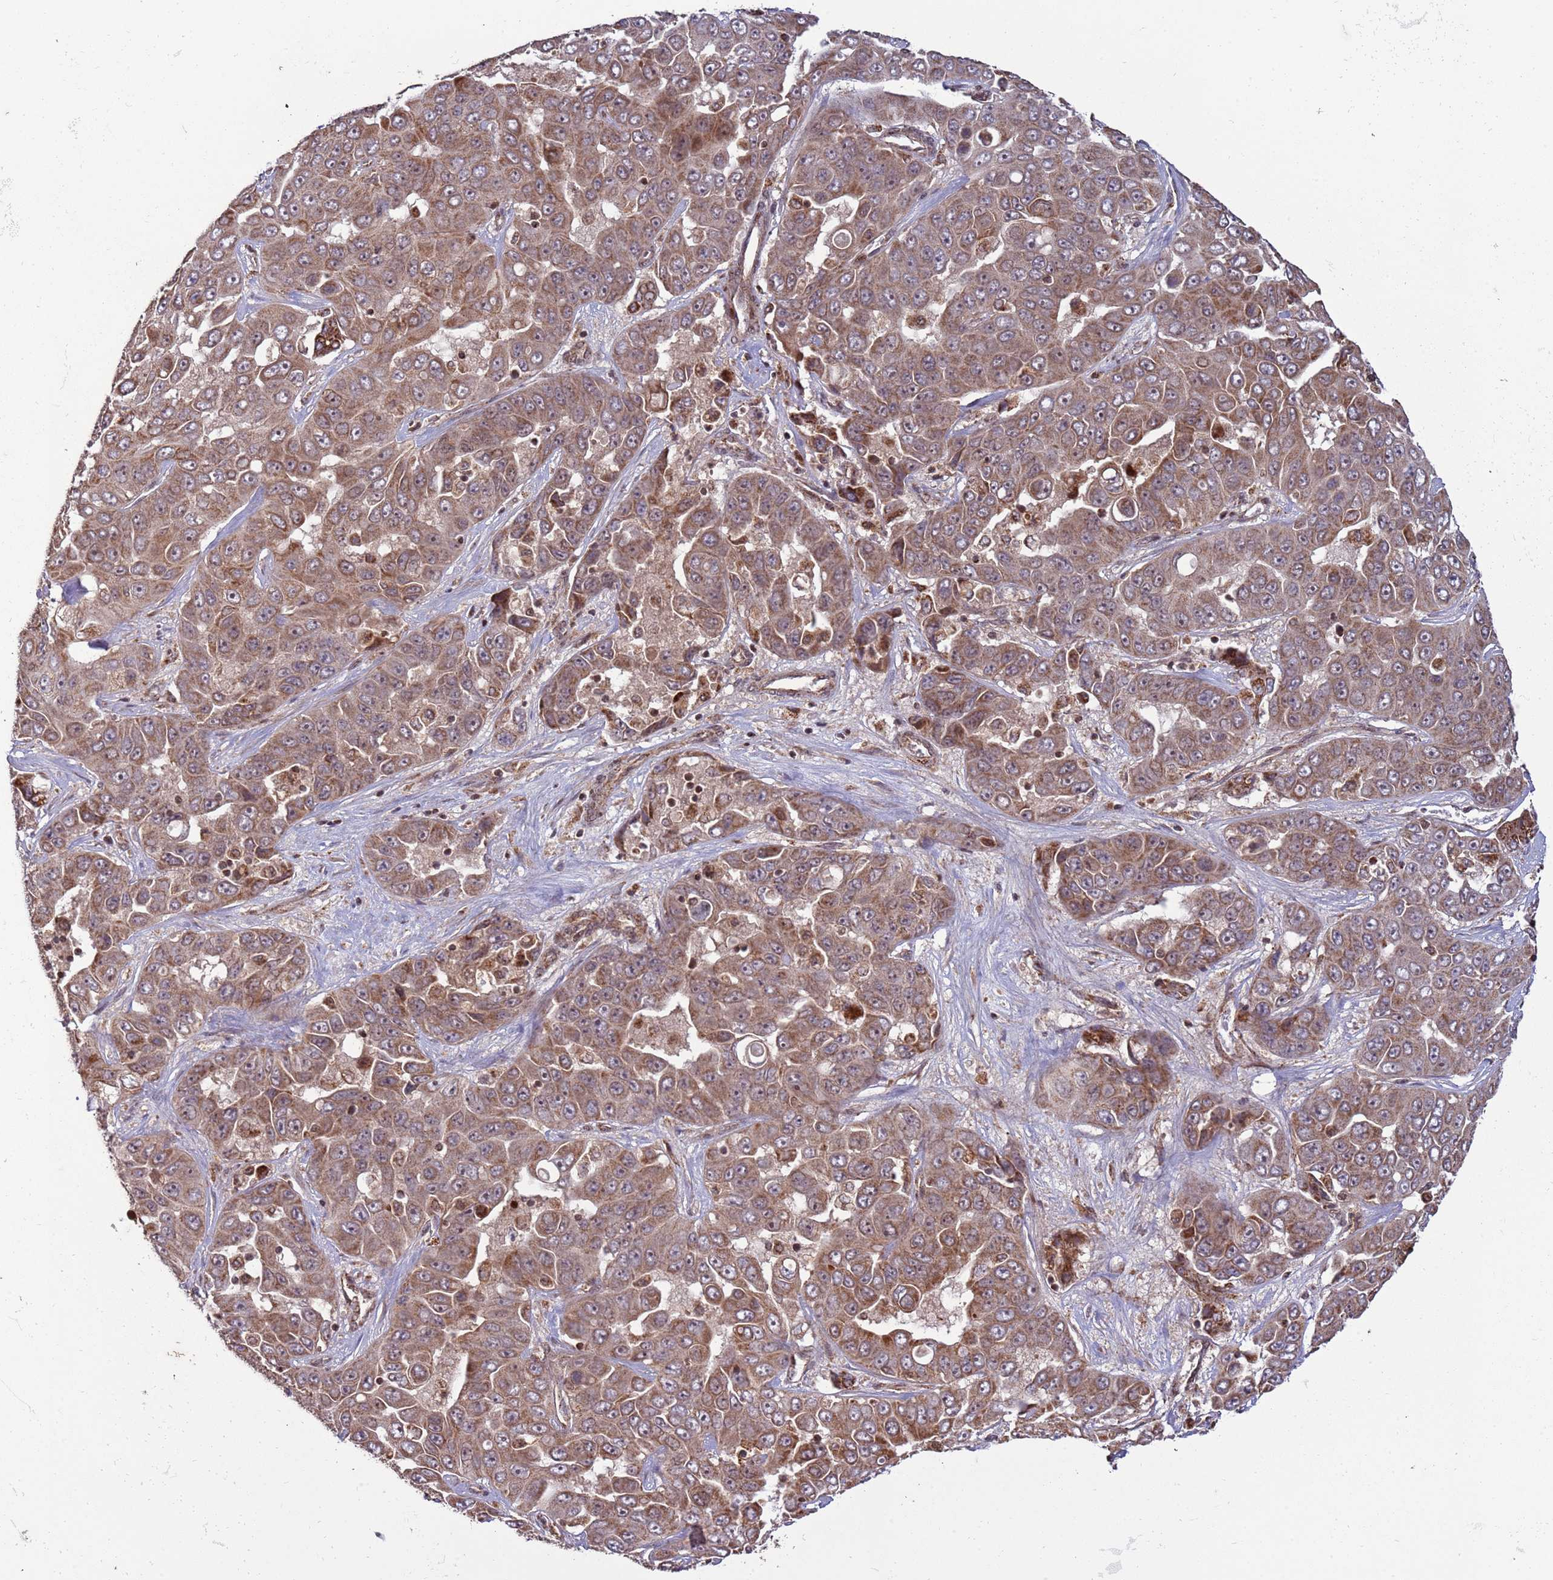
{"staining": {"intensity": "moderate", "quantity": ">75%", "location": "cytoplasmic/membranous"}, "tissue": "liver cancer", "cell_type": "Tumor cells", "image_type": "cancer", "snomed": [{"axis": "morphology", "description": "Cholangiocarcinoma"}, {"axis": "topography", "description": "Liver"}], "caption": "Cholangiocarcinoma (liver) stained for a protein (brown) reveals moderate cytoplasmic/membranous positive expression in approximately >75% of tumor cells.", "gene": "RCOR2", "patient": {"sex": "female", "age": 52}}